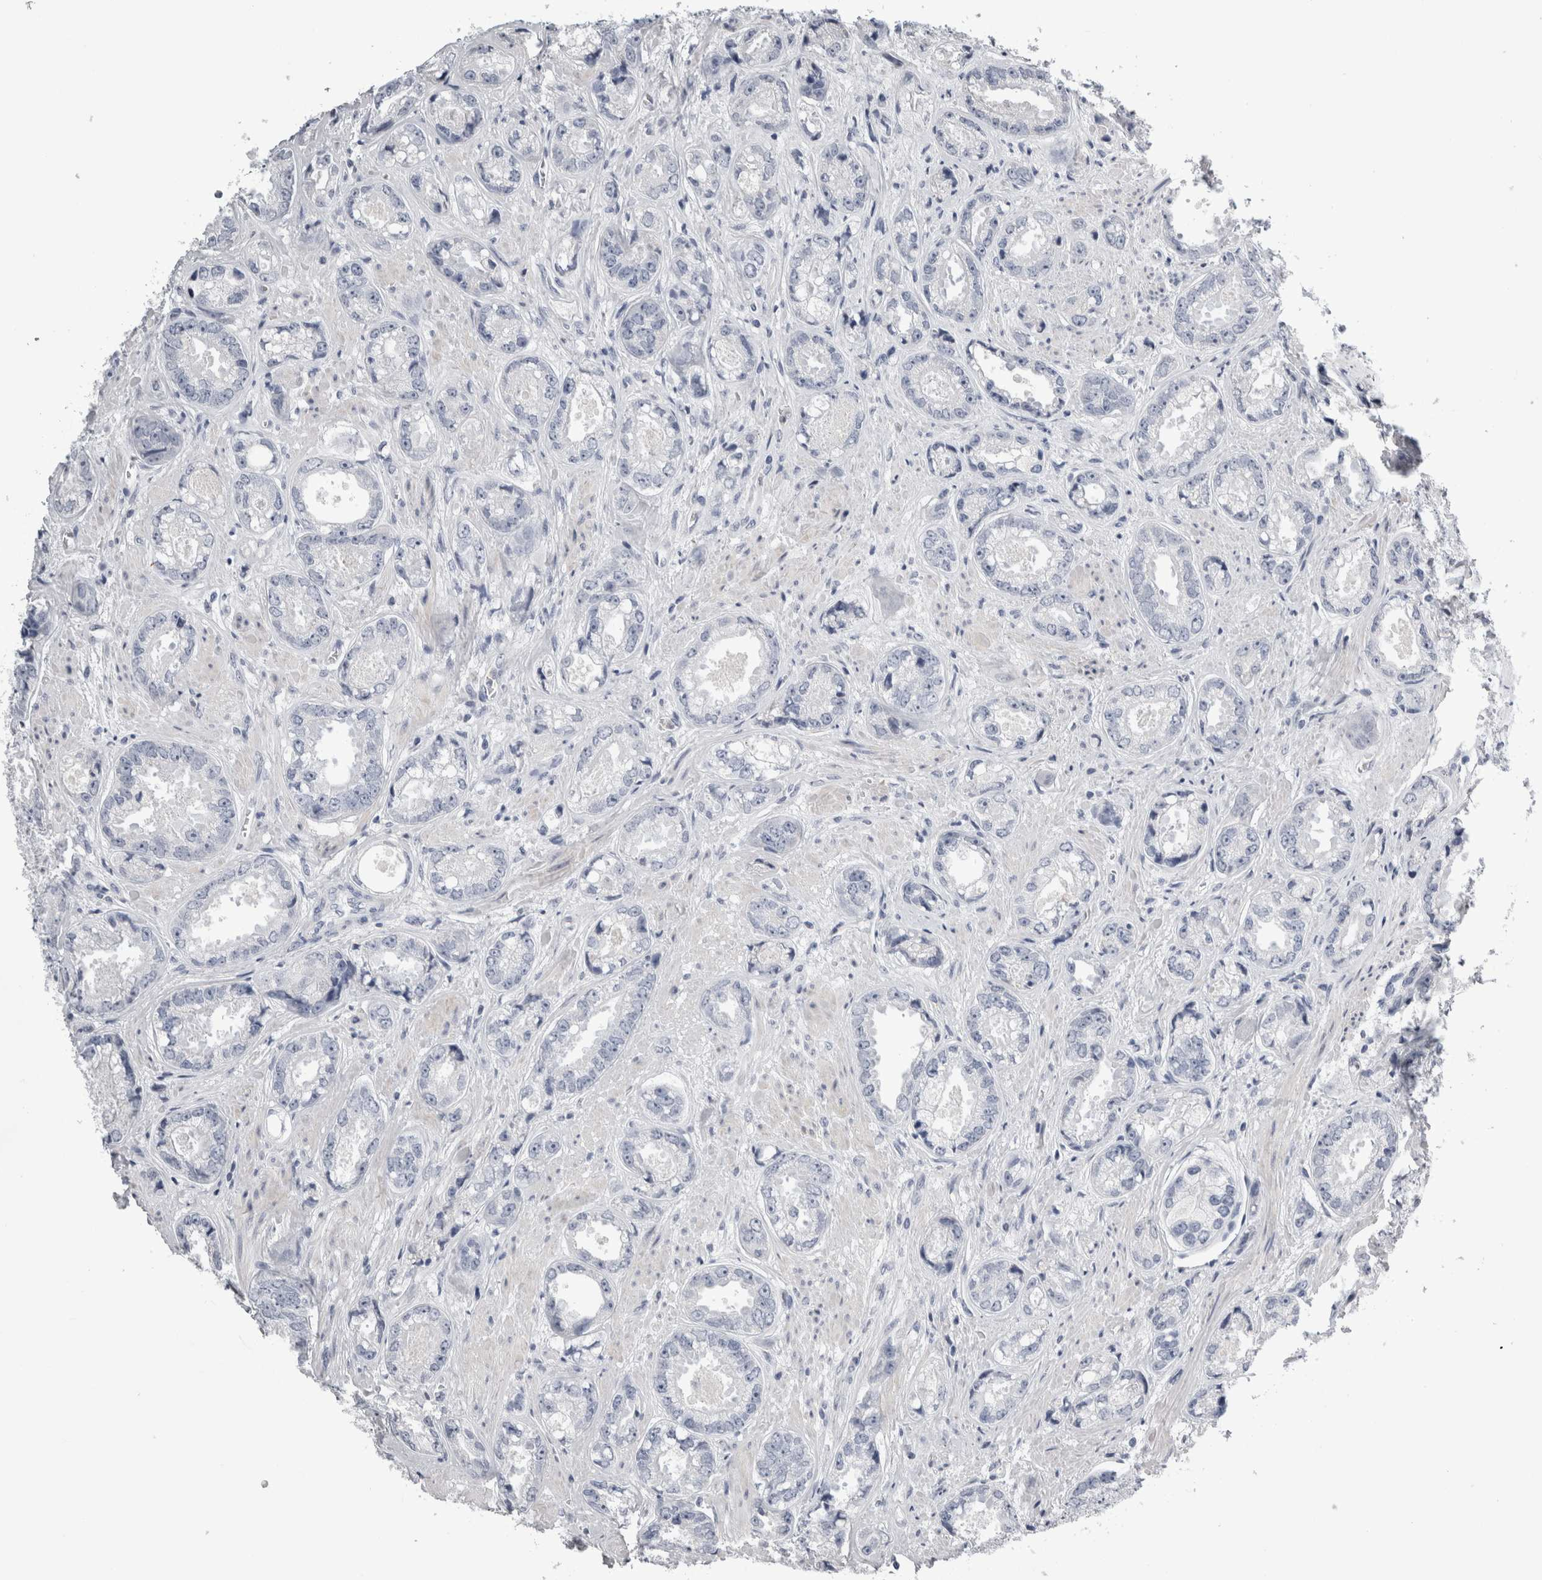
{"staining": {"intensity": "negative", "quantity": "none", "location": "none"}, "tissue": "prostate cancer", "cell_type": "Tumor cells", "image_type": "cancer", "snomed": [{"axis": "morphology", "description": "Adenocarcinoma, High grade"}, {"axis": "topography", "description": "Prostate"}], "caption": "DAB (3,3'-diaminobenzidine) immunohistochemical staining of prostate cancer reveals no significant positivity in tumor cells.", "gene": "ALDH8A1", "patient": {"sex": "male", "age": 61}}